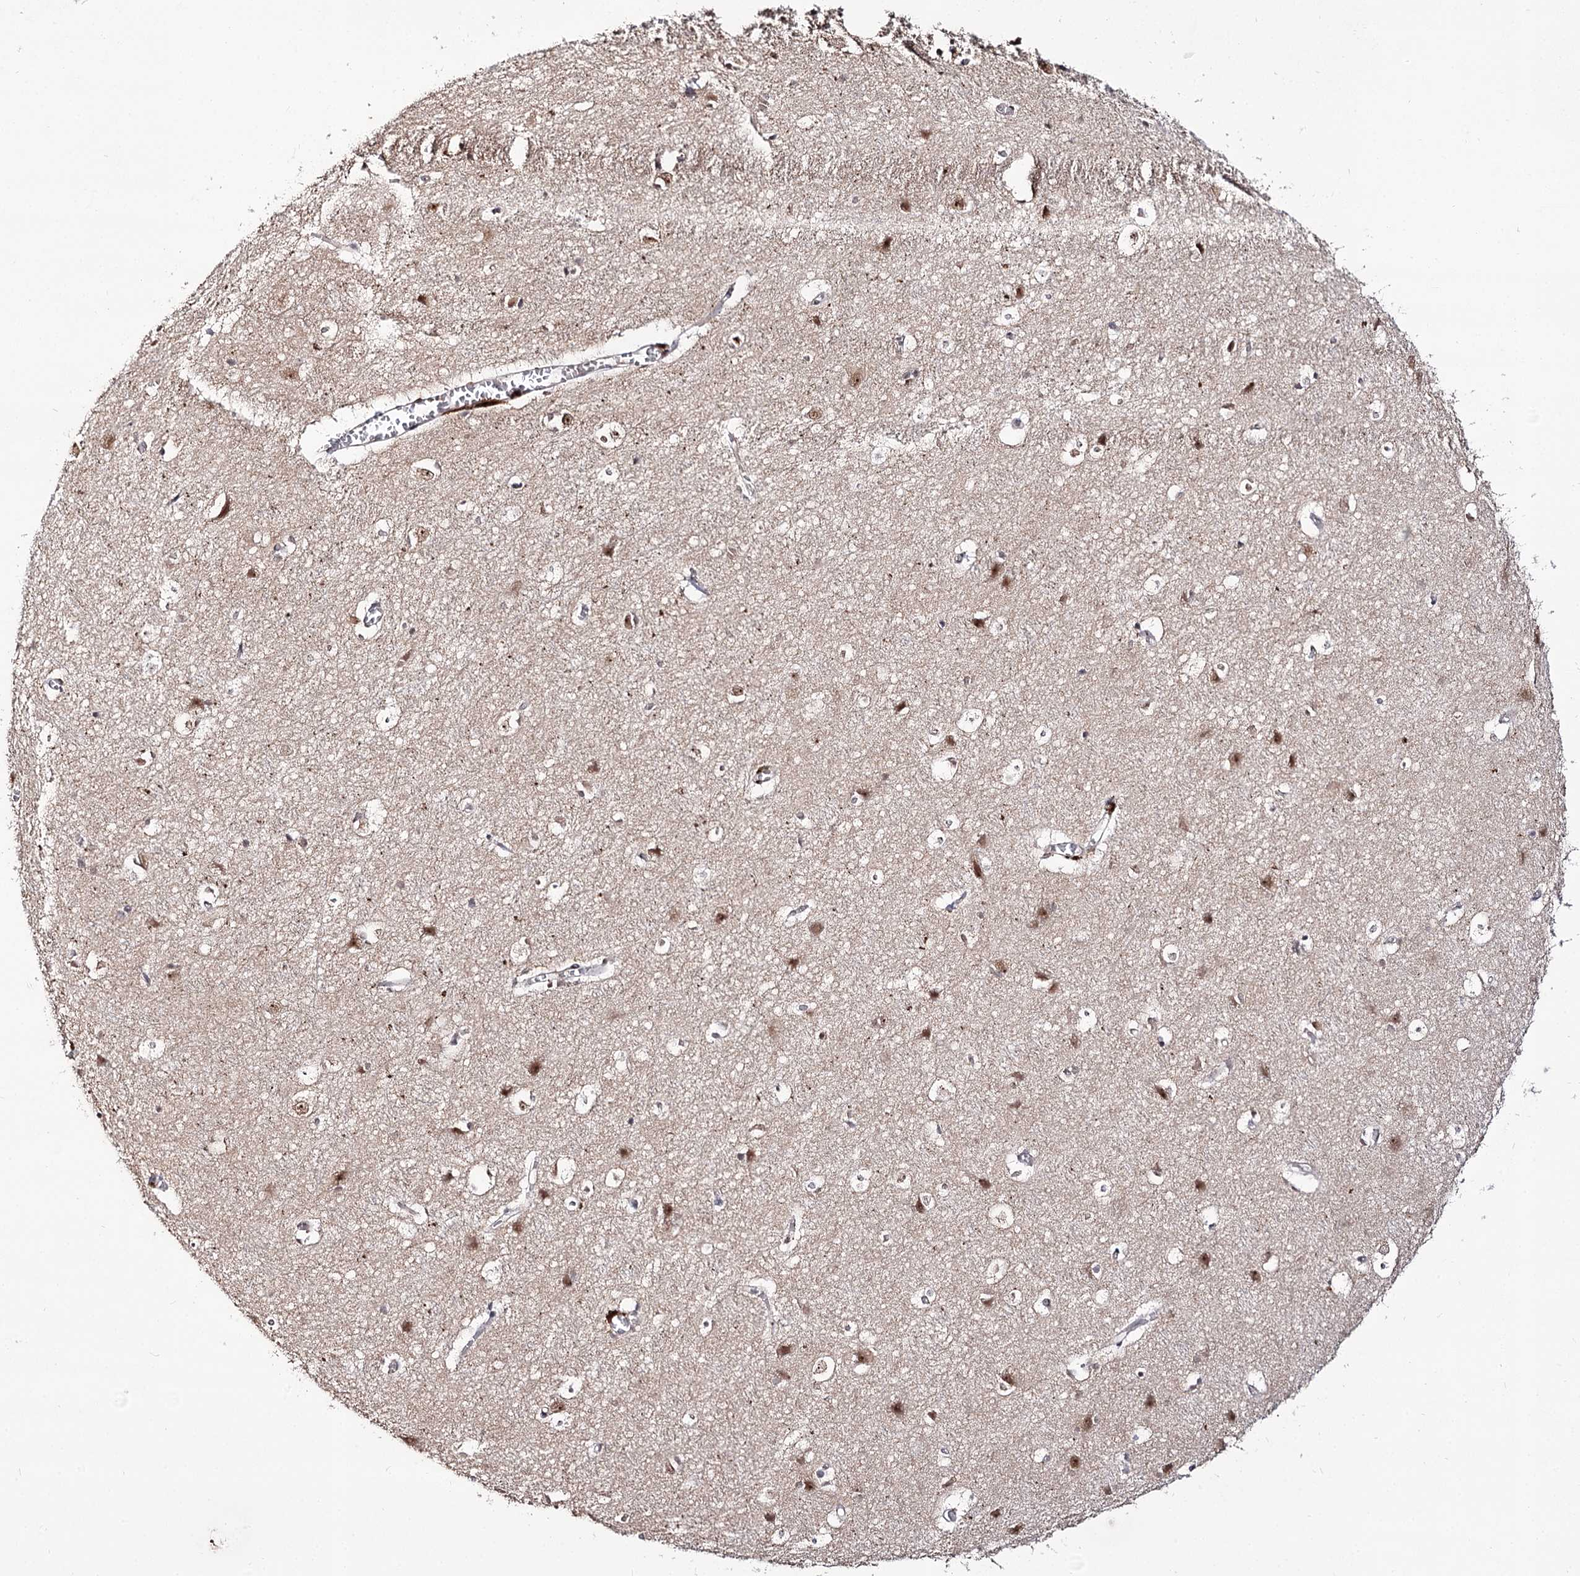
{"staining": {"intensity": "negative", "quantity": "none", "location": "none"}, "tissue": "cerebral cortex", "cell_type": "Endothelial cells", "image_type": "normal", "snomed": [{"axis": "morphology", "description": "Normal tissue, NOS"}, {"axis": "topography", "description": "Cerebral cortex"}], "caption": "Endothelial cells are negative for brown protein staining in normal cerebral cortex. (Immunohistochemistry, brightfield microscopy, high magnification).", "gene": "RRP9", "patient": {"sex": "male", "age": 54}}